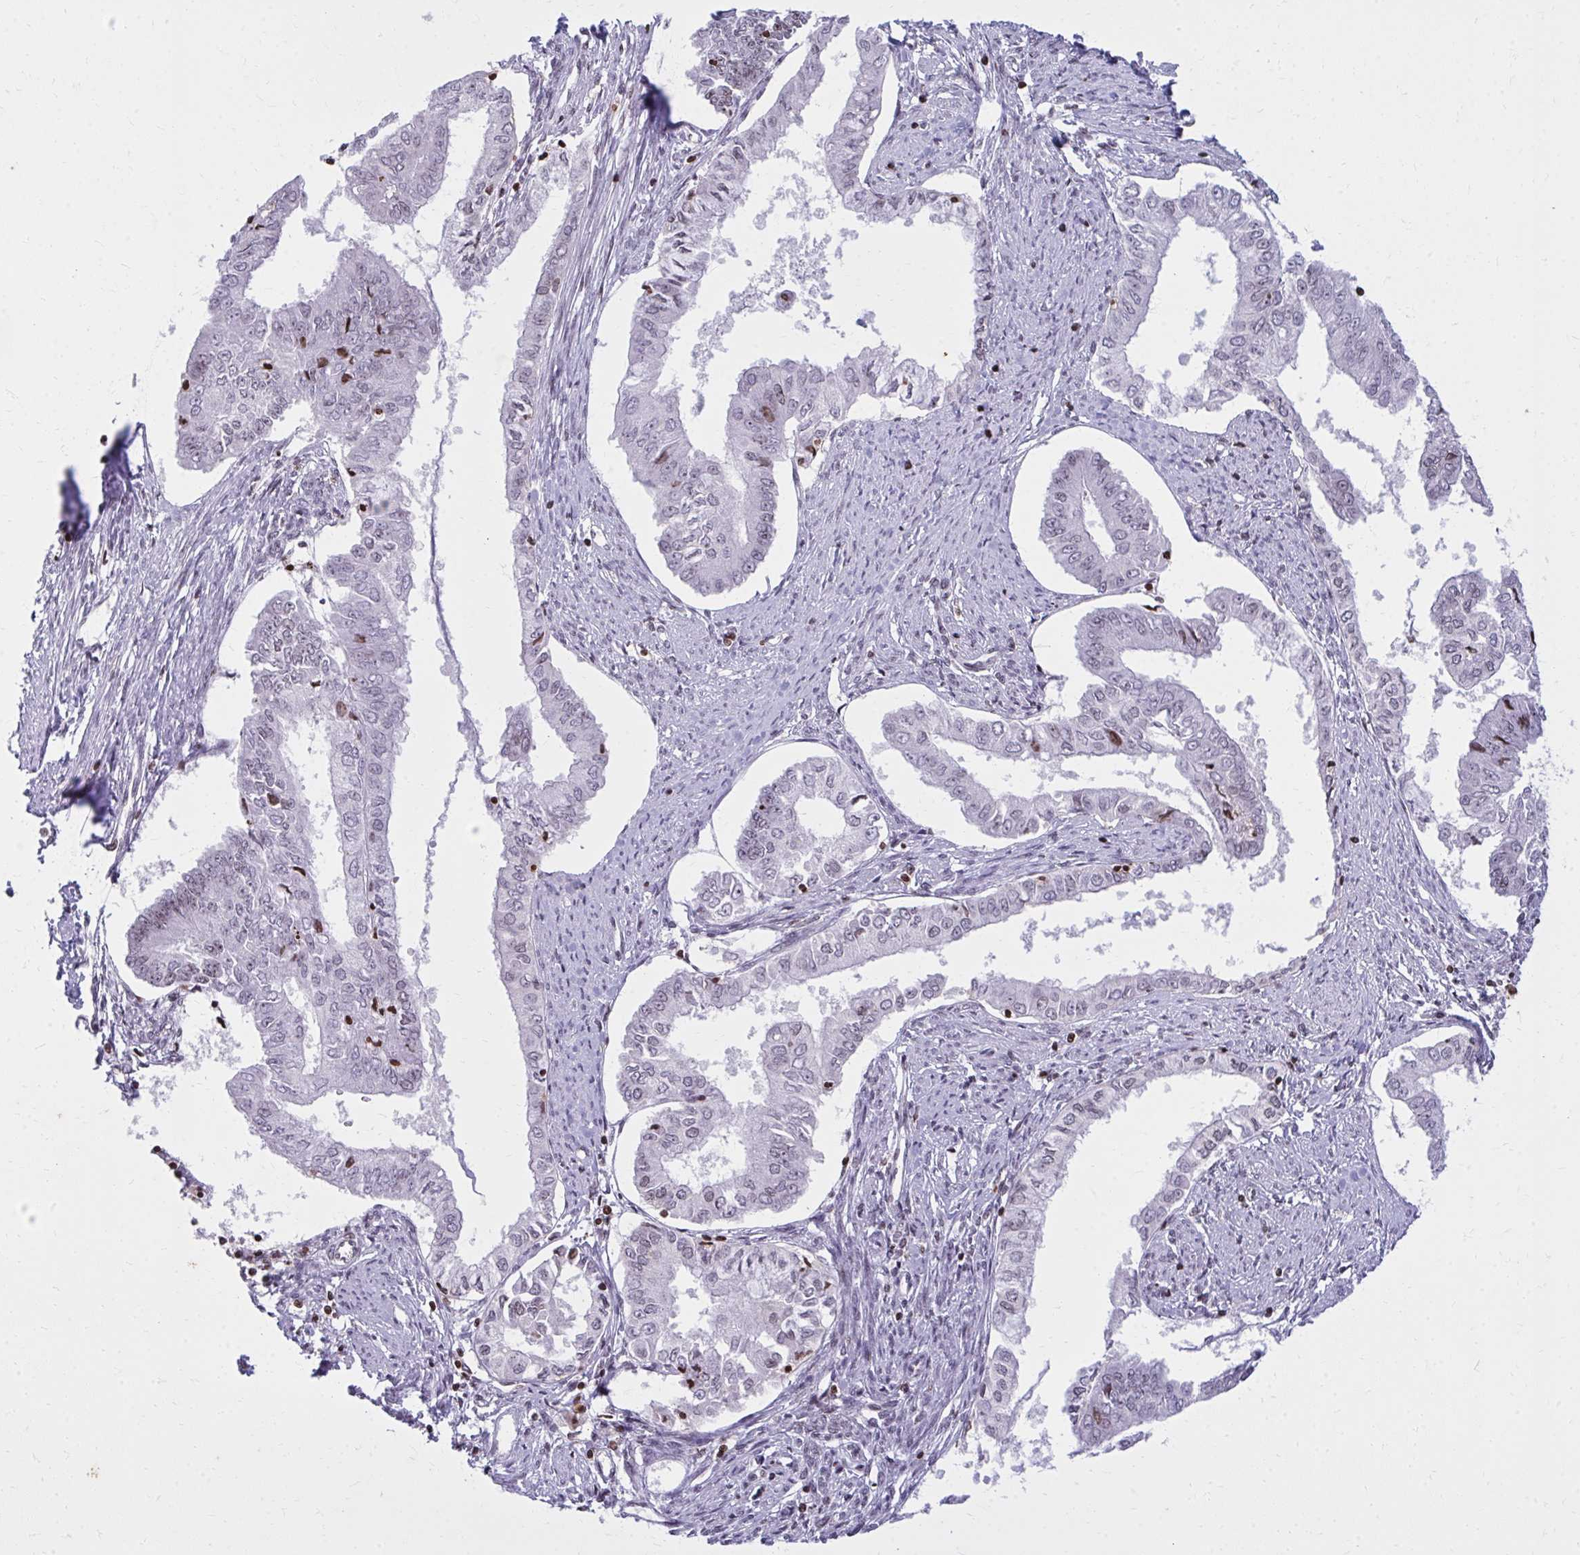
{"staining": {"intensity": "moderate", "quantity": "<25%", "location": "nuclear"}, "tissue": "endometrial cancer", "cell_type": "Tumor cells", "image_type": "cancer", "snomed": [{"axis": "morphology", "description": "Adenocarcinoma, NOS"}, {"axis": "topography", "description": "Endometrium"}], "caption": "High-power microscopy captured an IHC image of endometrial cancer (adenocarcinoma), revealing moderate nuclear staining in approximately <25% of tumor cells. (brown staining indicates protein expression, while blue staining denotes nuclei).", "gene": "AP5M1", "patient": {"sex": "female", "age": 76}}